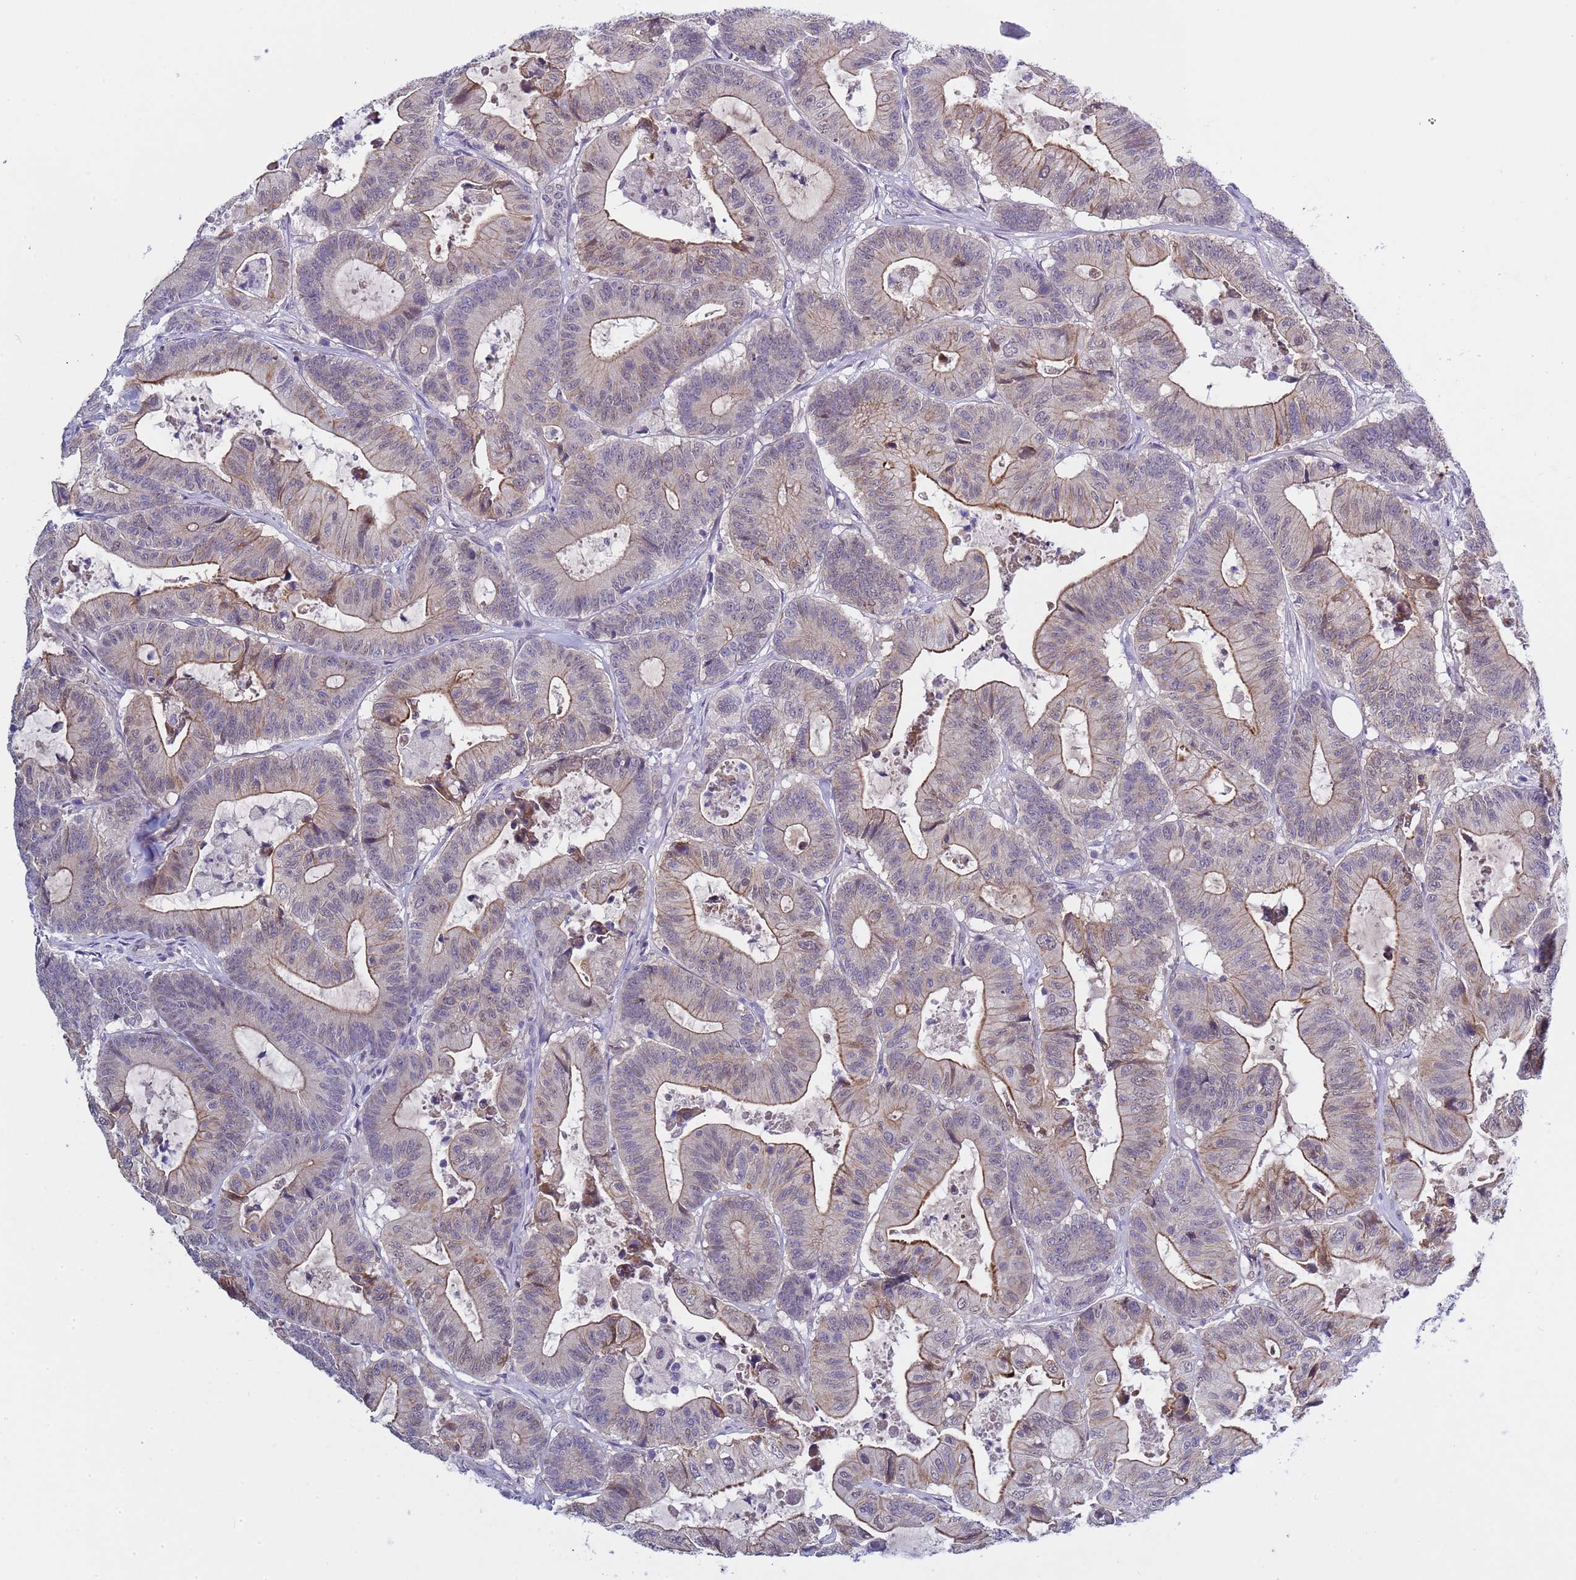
{"staining": {"intensity": "moderate", "quantity": "25%-75%", "location": "cytoplasmic/membranous"}, "tissue": "colorectal cancer", "cell_type": "Tumor cells", "image_type": "cancer", "snomed": [{"axis": "morphology", "description": "Adenocarcinoma, NOS"}, {"axis": "topography", "description": "Colon"}], "caption": "Moderate cytoplasmic/membranous protein staining is identified in approximately 25%-75% of tumor cells in colorectal cancer. The staining was performed using DAB (3,3'-diaminobenzidine), with brown indicating positive protein expression. Nuclei are stained blue with hematoxylin.", "gene": "TRMT10A", "patient": {"sex": "female", "age": 84}}